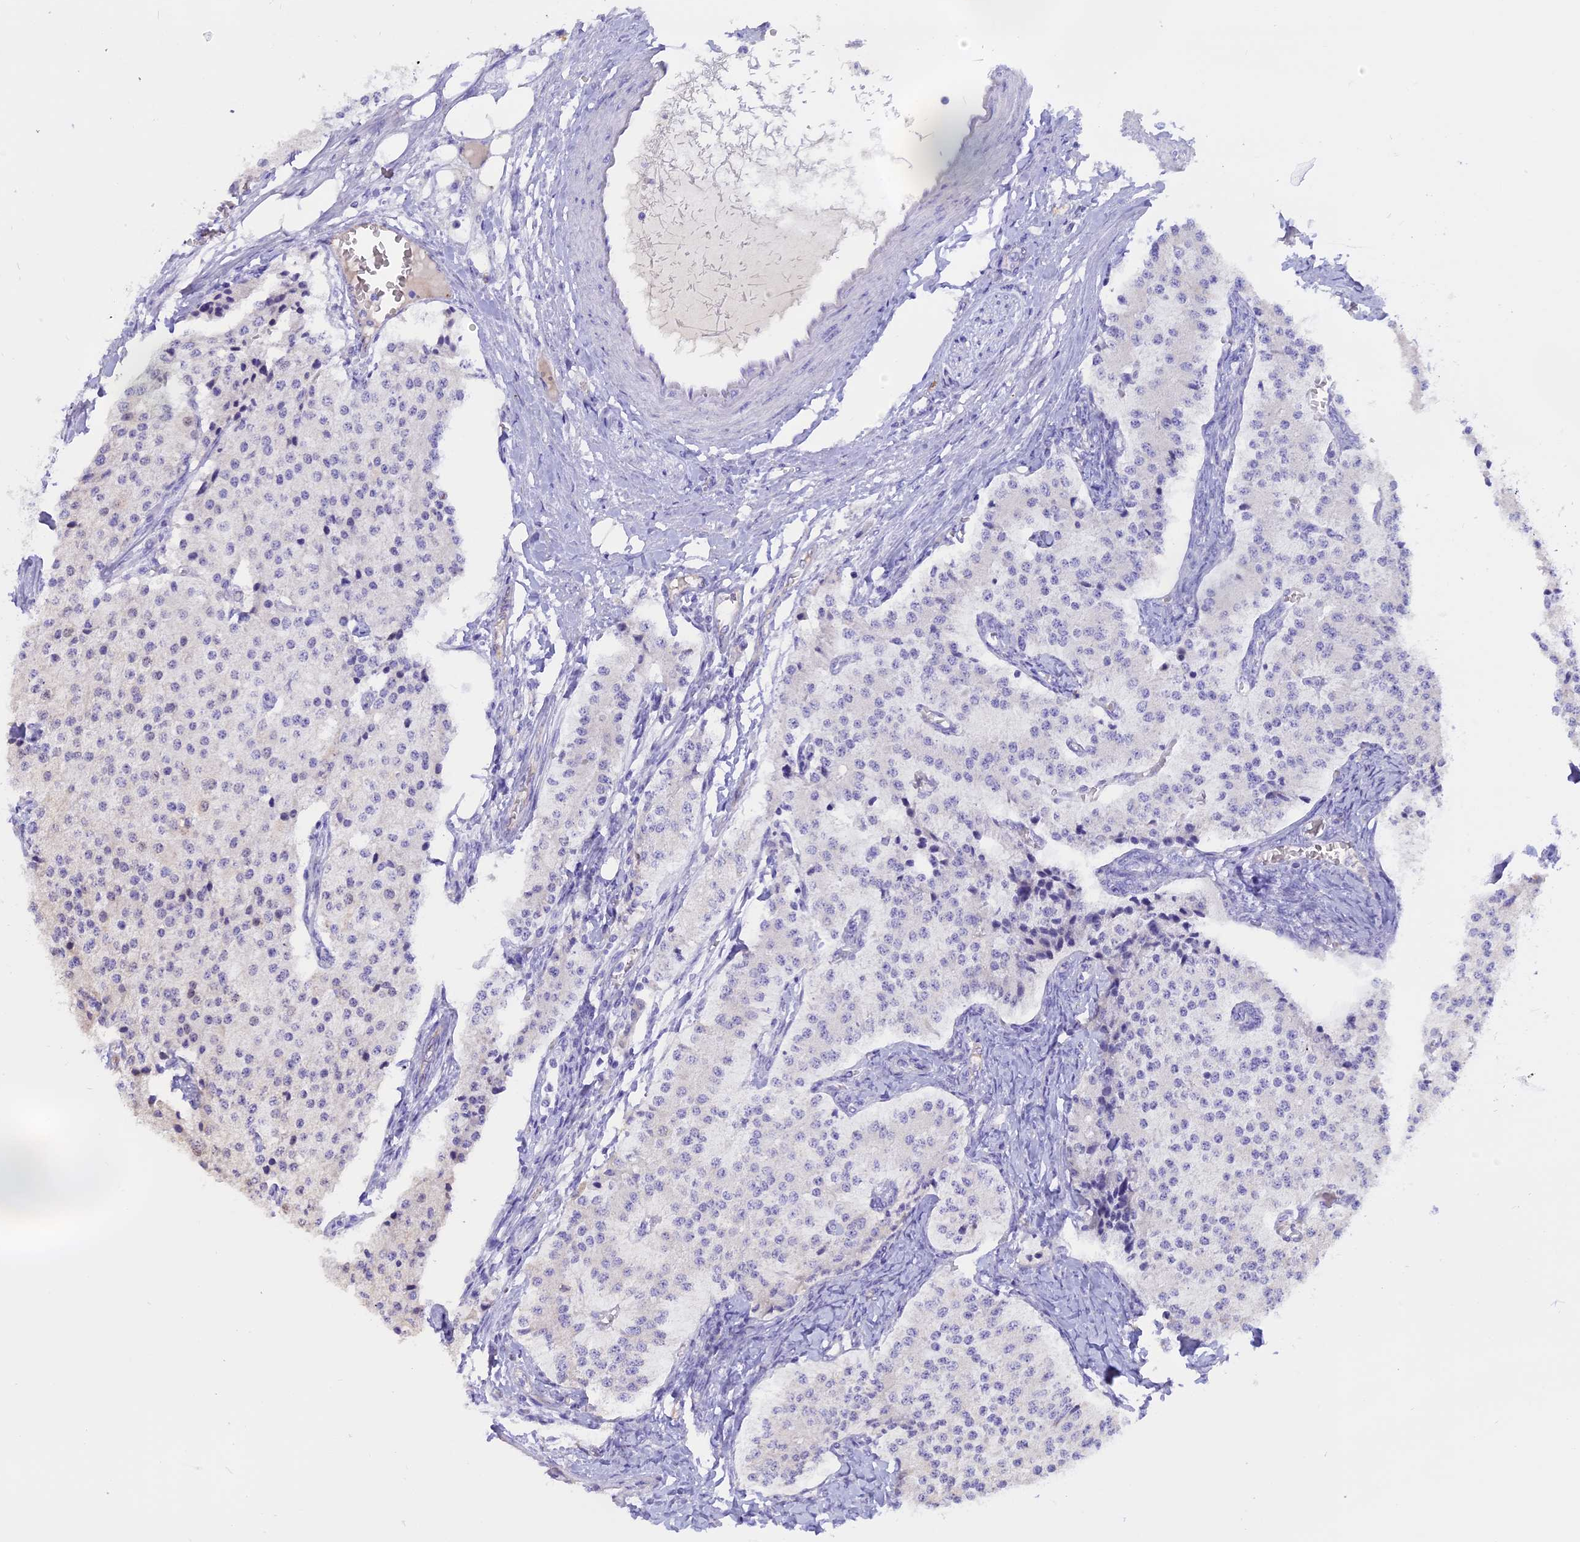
{"staining": {"intensity": "negative", "quantity": "none", "location": "none"}, "tissue": "carcinoid", "cell_type": "Tumor cells", "image_type": "cancer", "snomed": [{"axis": "morphology", "description": "Carcinoid, malignant, NOS"}, {"axis": "topography", "description": "Colon"}], "caption": "IHC of human carcinoid displays no expression in tumor cells. The staining was performed using DAB (3,3'-diaminobenzidine) to visualize the protein expression in brown, while the nuclei were stained in blue with hematoxylin (Magnification: 20x).", "gene": "WFDC2", "patient": {"sex": "female", "age": 52}}